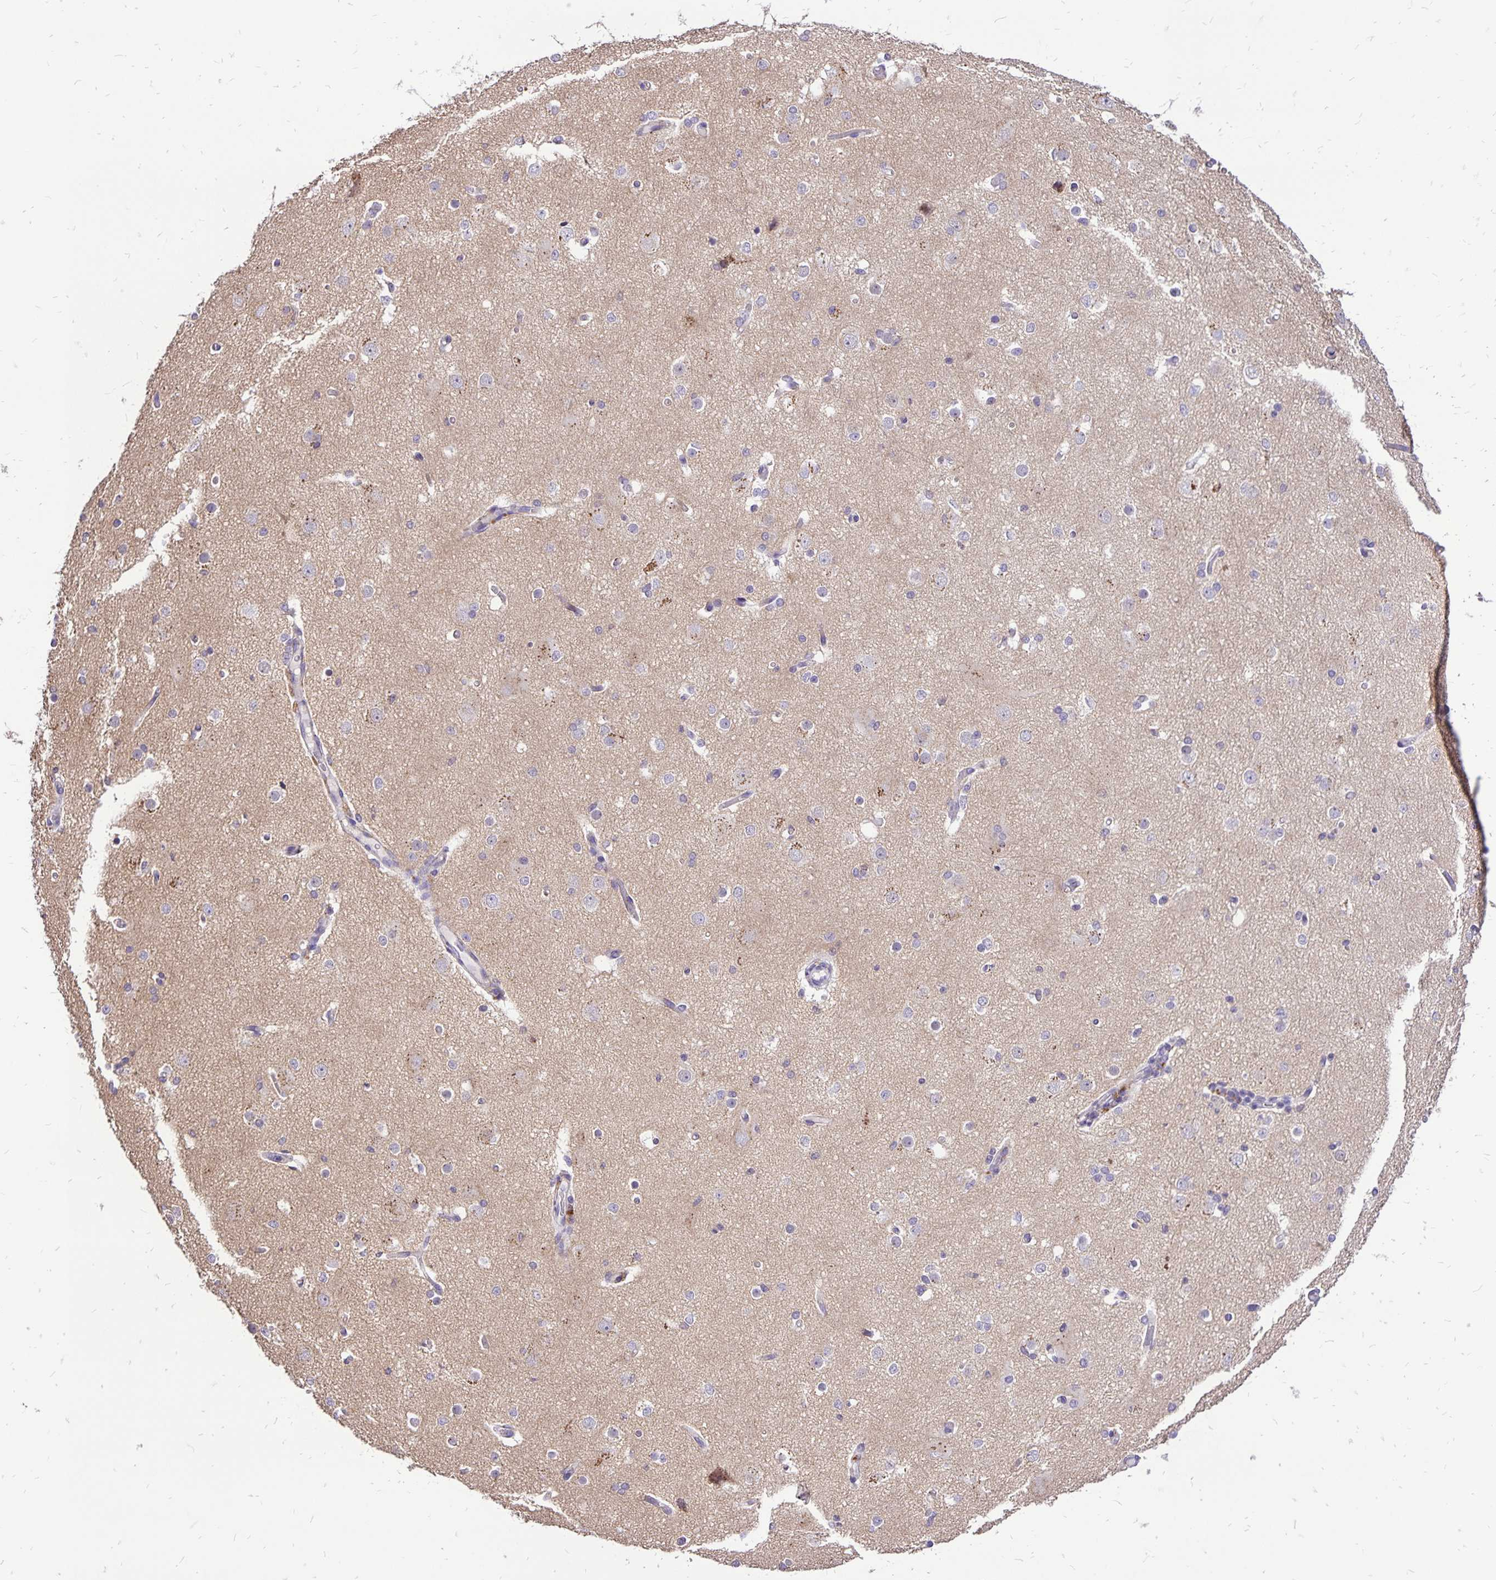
{"staining": {"intensity": "negative", "quantity": "none", "location": "none"}, "tissue": "cerebral cortex", "cell_type": "Endothelial cells", "image_type": "normal", "snomed": [{"axis": "morphology", "description": "Normal tissue, NOS"}, {"axis": "morphology", "description": "Inflammation, NOS"}, {"axis": "topography", "description": "Cerebral cortex"}], "caption": "The photomicrograph reveals no significant expression in endothelial cells of cerebral cortex.", "gene": "EIF5A", "patient": {"sex": "male", "age": 6}}